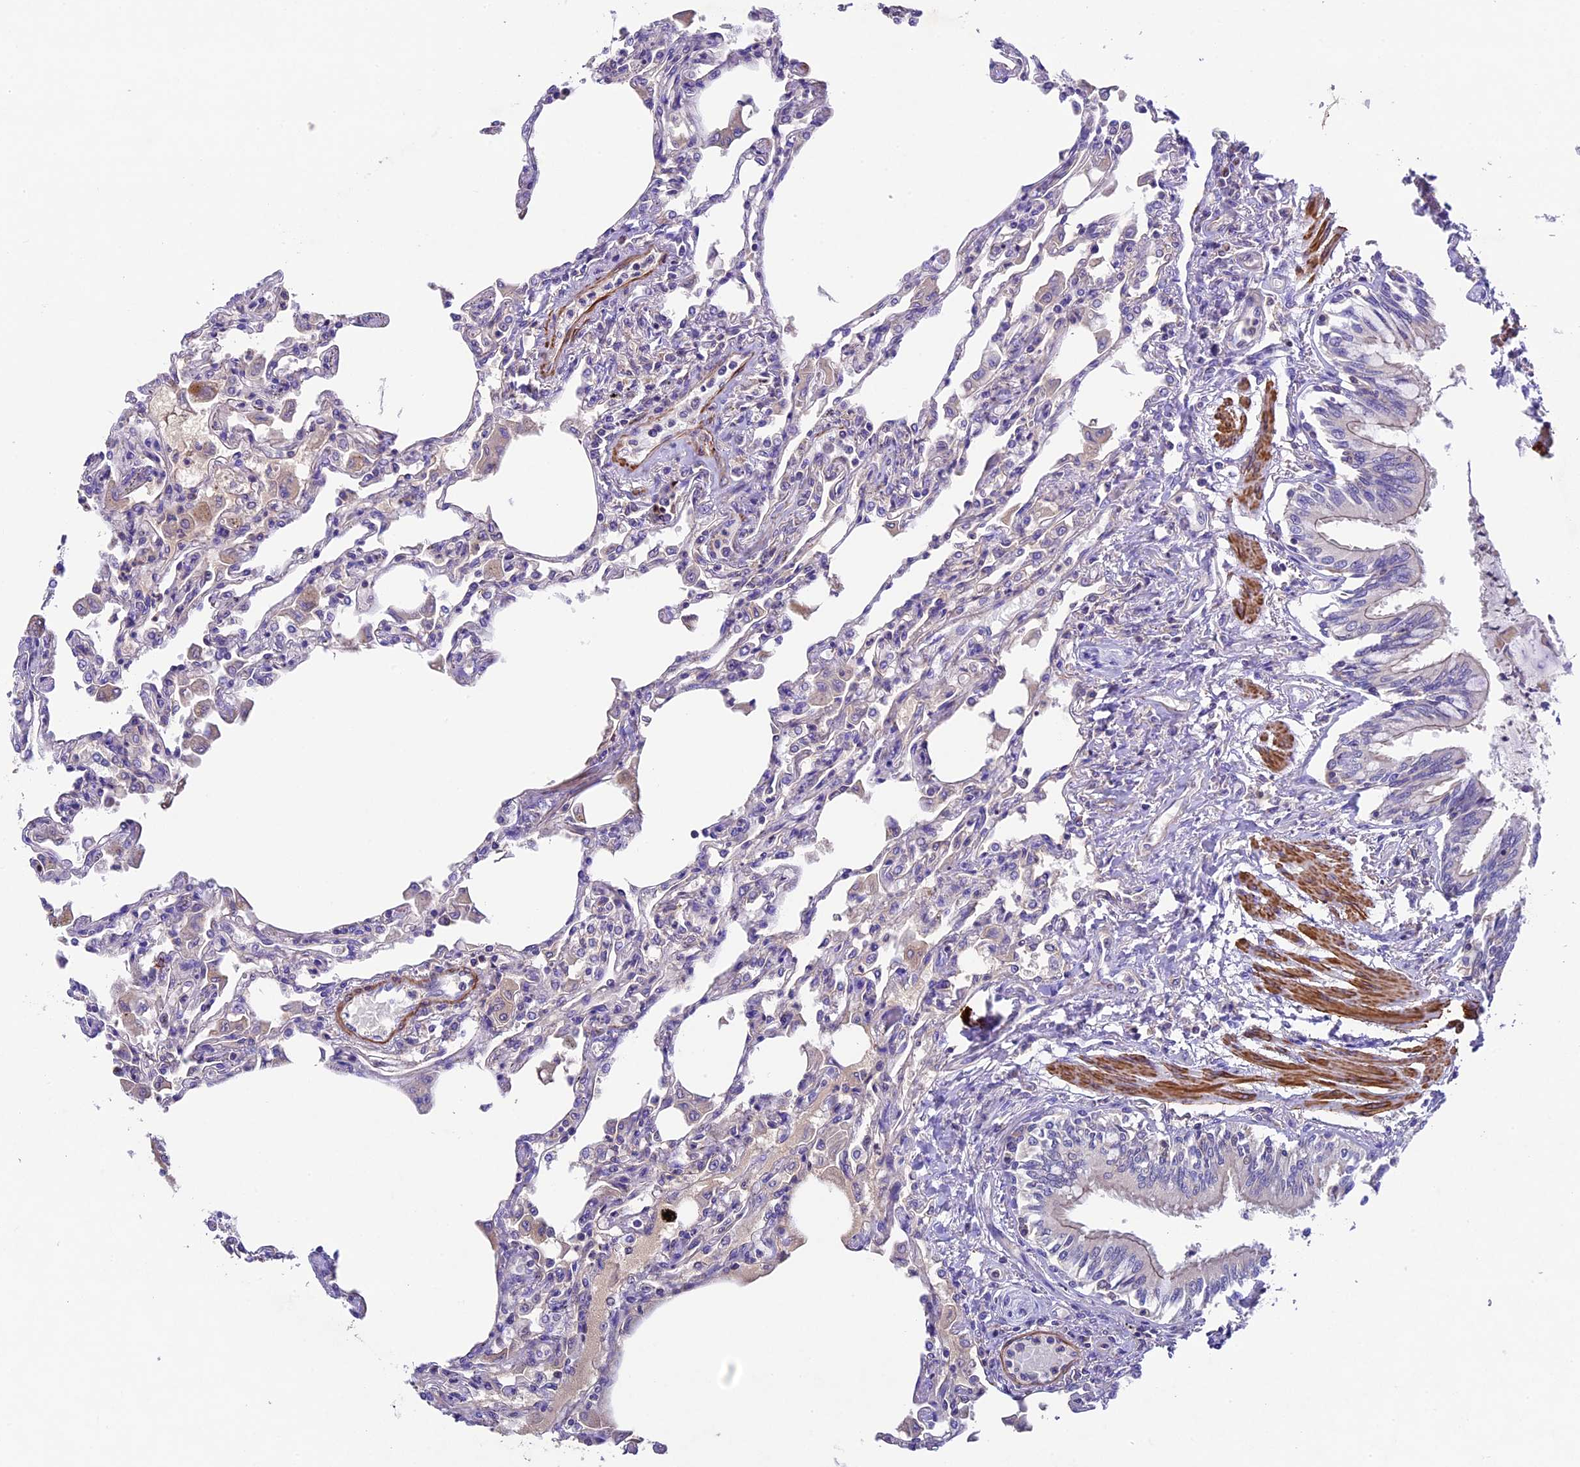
{"staining": {"intensity": "weak", "quantity": "<25%", "location": "cytoplasmic/membranous"}, "tissue": "lung", "cell_type": "Alveolar cells", "image_type": "normal", "snomed": [{"axis": "morphology", "description": "Normal tissue, NOS"}, {"axis": "topography", "description": "Bronchus"}, {"axis": "topography", "description": "Lung"}], "caption": "This histopathology image is of benign lung stained with immunohistochemistry (IHC) to label a protein in brown with the nuclei are counter-stained blue. There is no expression in alveolar cells.", "gene": "TBC1D1", "patient": {"sex": "female", "age": 49}}